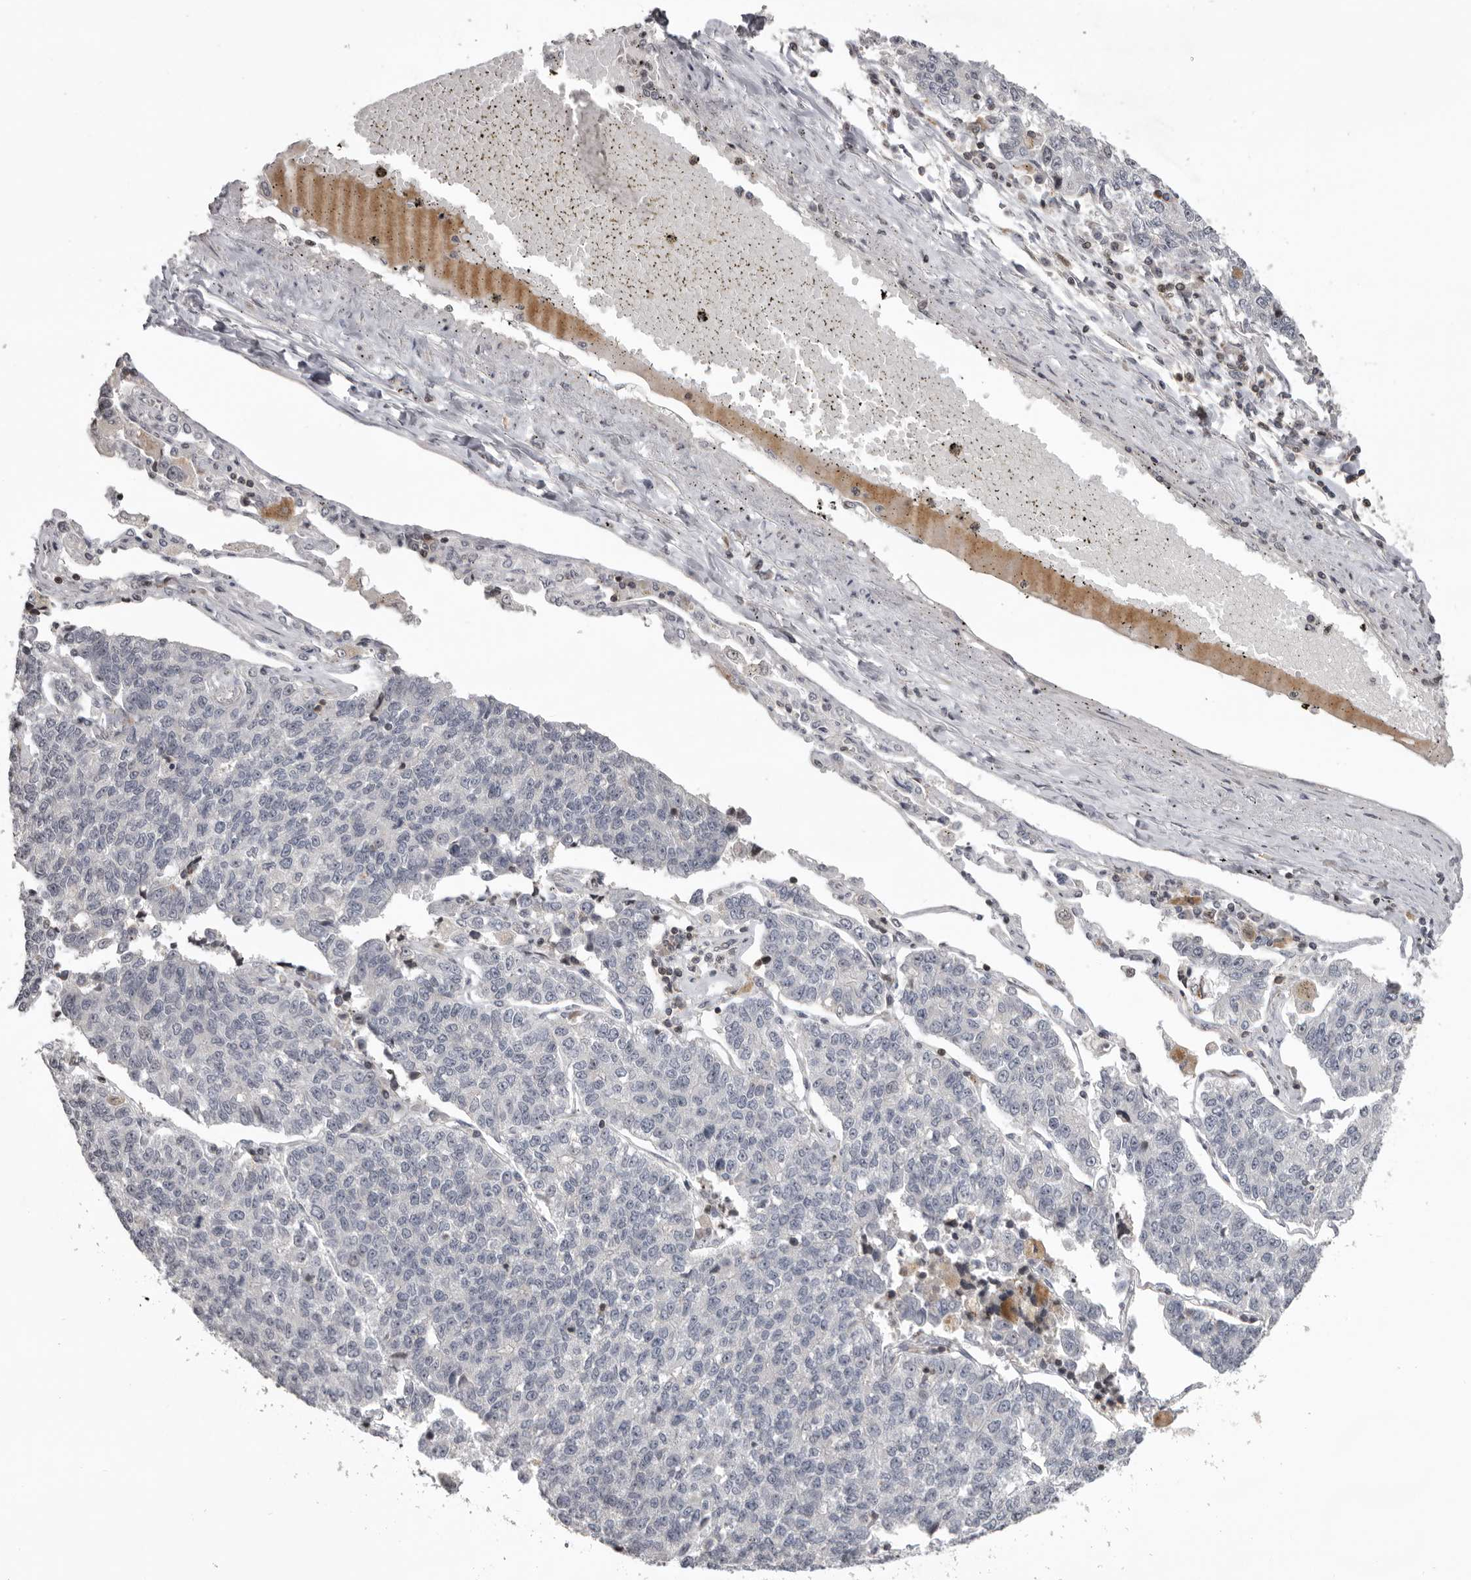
{"staining": {"intensity": "negative", "quantity": "none", "location": "none"}, "tissue": "lung cancer", "cell_type": "Tumor cells", "image_type": "cancer", "snomed": [{"axis": "morphology", "description": "Adenocarcinoma, NOS"}, {"axis": "topography", "description": "Lung"}], "caption": "The IHC image has no significant positivity in tumor cells of lung adenocarcinoma tissue.", "gene": "AZIN1", "patient": {"sex": "male", "age": 49}}